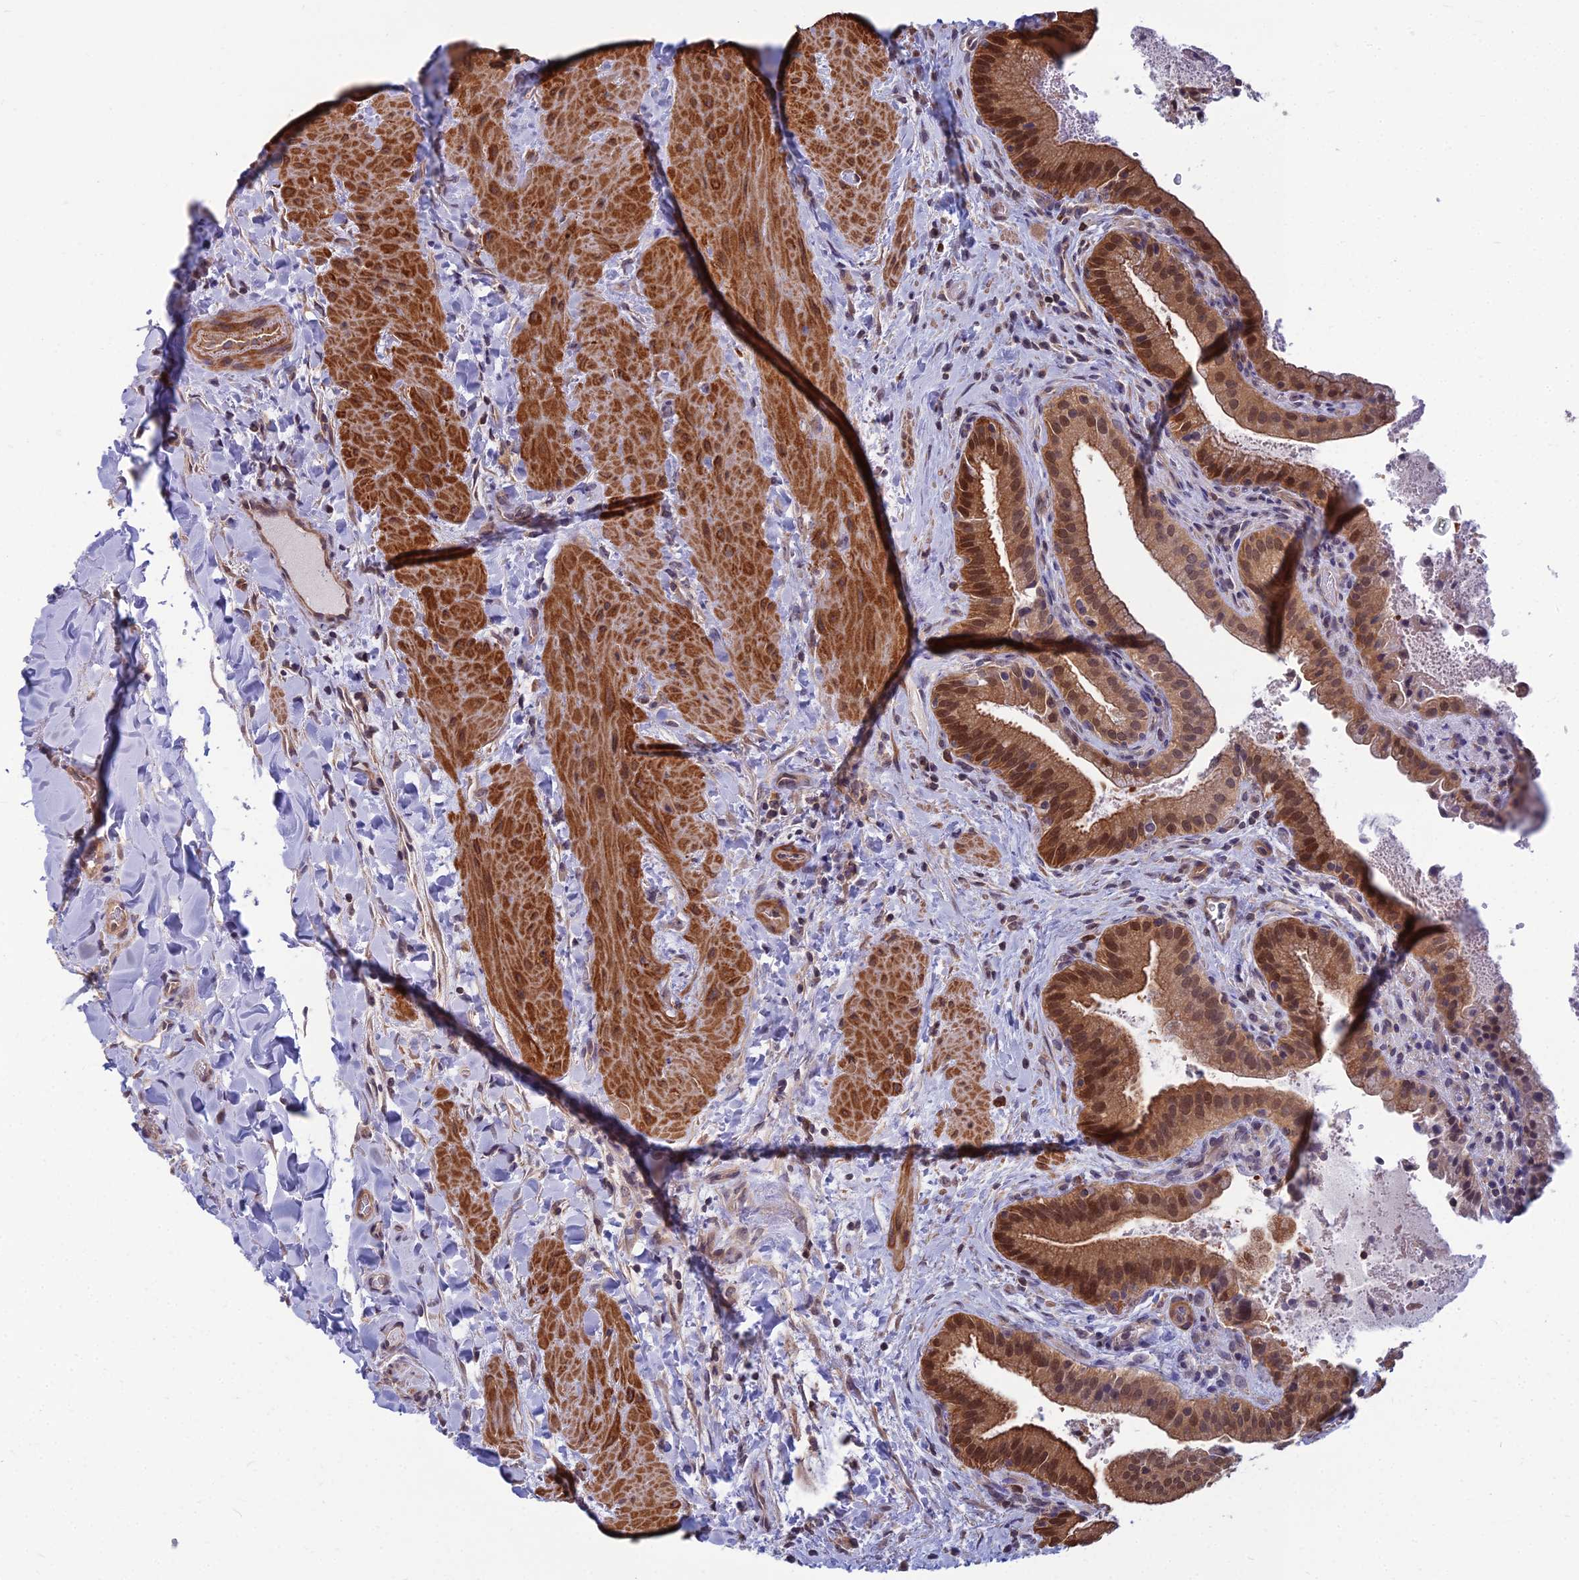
{"staining": {"intensity": "strong", "quantity": ">75%", "location": "cytoplasmic/membranous,nuclear"}, "tissue": "gallbladder", "cell_type": "Glandular cells", "image_type": "normal", "snomed": [{"axis": "morphology", "description": "Normal tissue, NOS"}, {"axis": "topography", "description": "Gallbladder"}], "caption": "Immunohistochemical staining of unremarkable human gallbladder demonstrates strong cytoplasmic/membranous,nuclear protein positivity in approximately >75% of glandular cells.", "gene": "OPA3", "patient": {"sex": "male", "age": 24}}